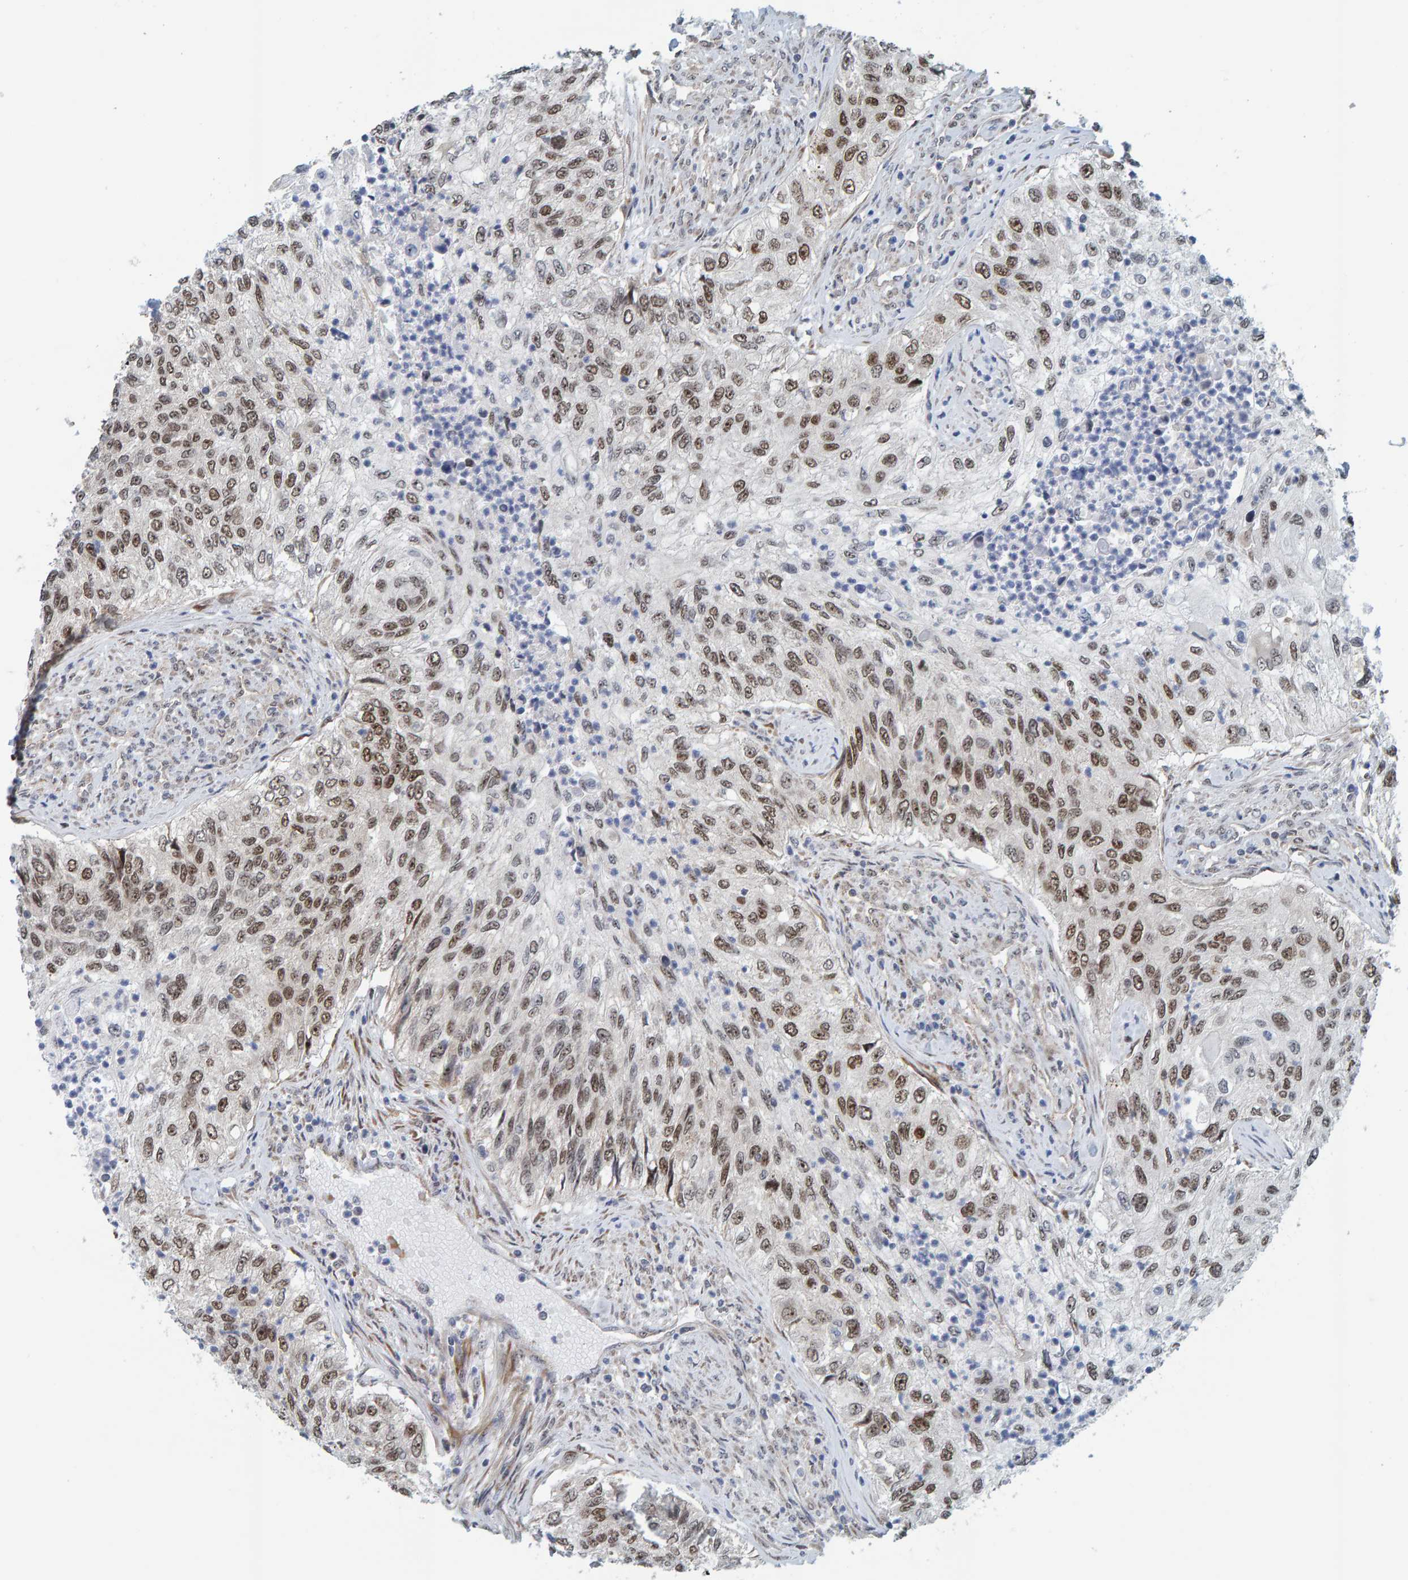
{"staining": {"intensity": "moderate", "quantity": ">75%", "location": "nuclear"}, "tissue": "urothelial cancer", "cell_type": "Tumor cells", "image_type": "cancer", "snomed": [{"axis": "morphology", "description": "Urothelial carcinoma, High grade"}, {"axis": "topography", "description": "Urinary bladder"}], "caption": "Protein staining by IHC demonstrates moderate nuclear positivity in about >75% of tumor cells in high-grade urothelial carcinoma. (Stains: DAB in brown, nuclei in blue, Microscopy: brightfield microscopy at high magnification).", "gene": "POLR1E", "patient": {"sex": "female", "age": 60}}